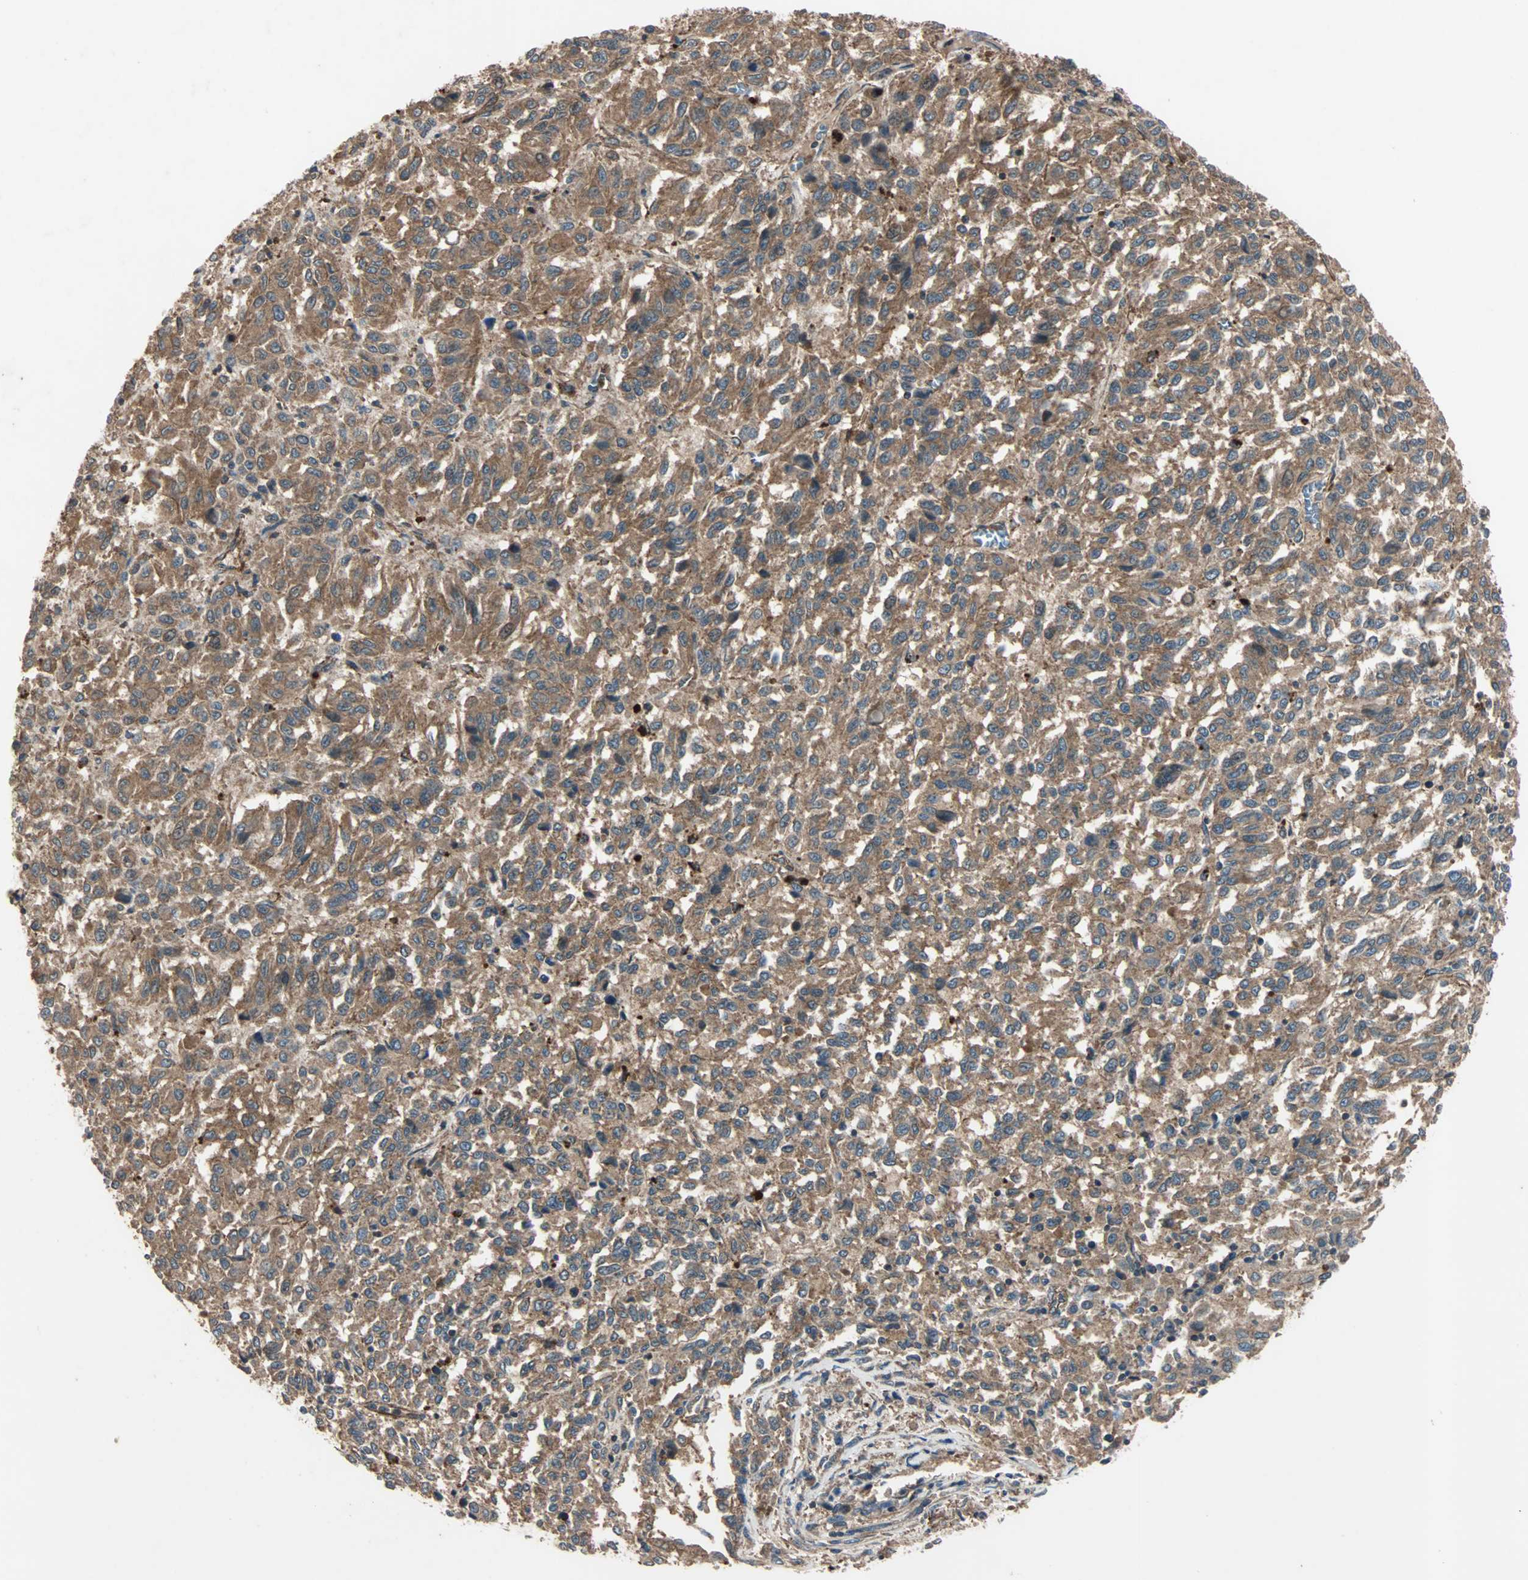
{"staining": {"intensity": "moderate", "quantity": ">75%", "location": "cytoplasmic/membranous"}, "tissue": "melanoma", "cell_type": "Tumor cells", "image_type": "cancer", "snomed": [{"axis": "morphology", "description": "Malignant melanoma, Metastatic site"}, {"axis": "topography", "description": "Lung"}], "caption": "Melanoma stained for a protein (brown) reveals moderate cytoplasmic/membranous positive expression in approximately >75% of tumor cells.", "gene": "GCK", "patient": {"sex": "male", "age": 64}}